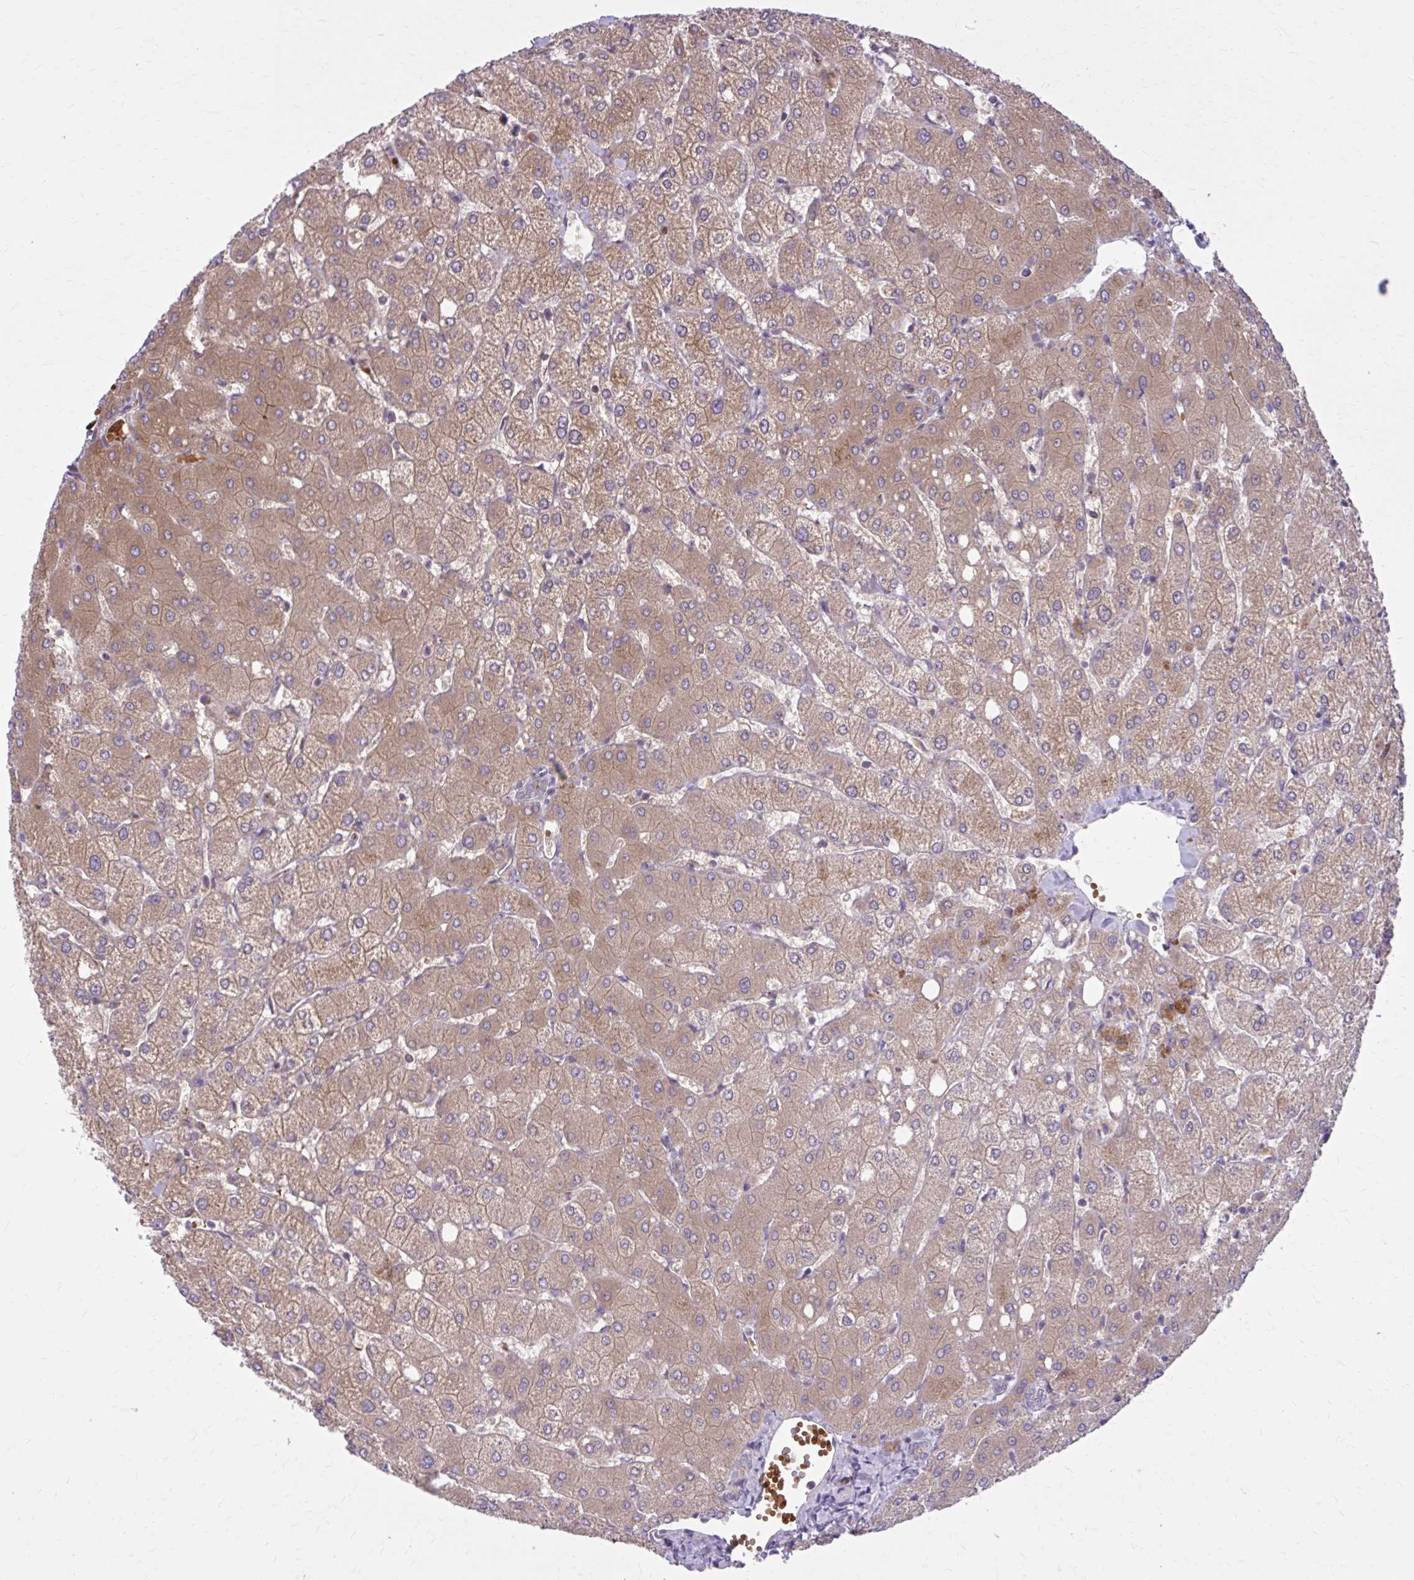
{"staining": {"intensity": "weak", "quantity": "25%-75%", "location": "cytoplasmic/membranous"}, "tissue": "liver", "cell_type": "Cholangiocytes", "image_type": "normal", "snomed": [{"axis": "morphology", "description": "Normal tissue, NOS"}, {"axis": "topography", "description": "Liver"}], "caption": "A photomicrograph of human liver stained for a protein reveals weak cytoplasmic/membranous brown staining in cholangiocytes.", "gene": "SNF8", "patient": {"sex": "female", "age": 54}}